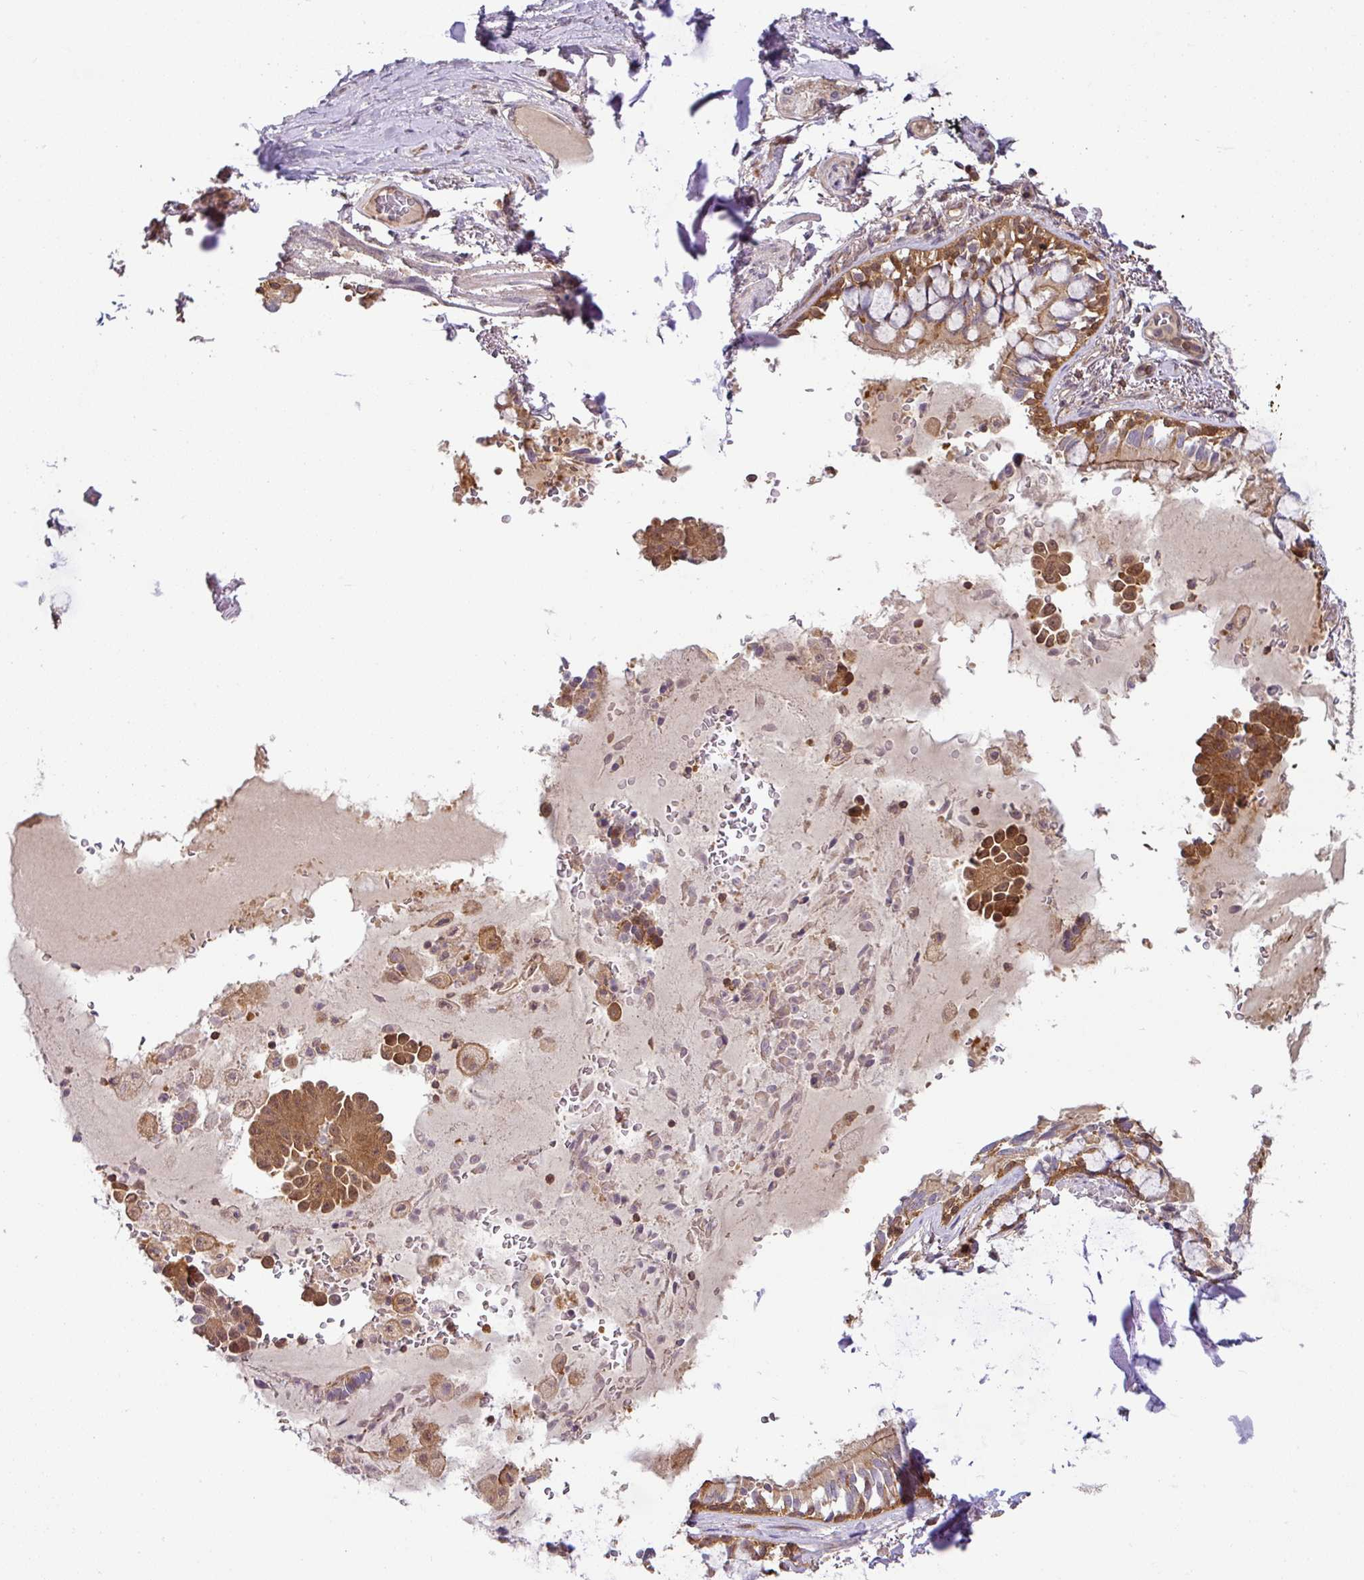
{"staining": {"intensity": "weak", "quantity": ">75%", "location": "cytoplasmic/membranous"}, "tissue": "soft tissue", "cell_type": "Fibroblasts", "image_type": "normal", "snomed": [{"axis": "morphology", "description": "Normal tissue, NOS"}, {"axis": "topography", "description": "Bronchus"}], "caption": "This is an image of IHC staining of benign soft tissue, which shows weak expression in the cytoplasmic/membranous of fibroblasts.", "gene": "SHB", "patient": {"sex": "male", "age": 70}}